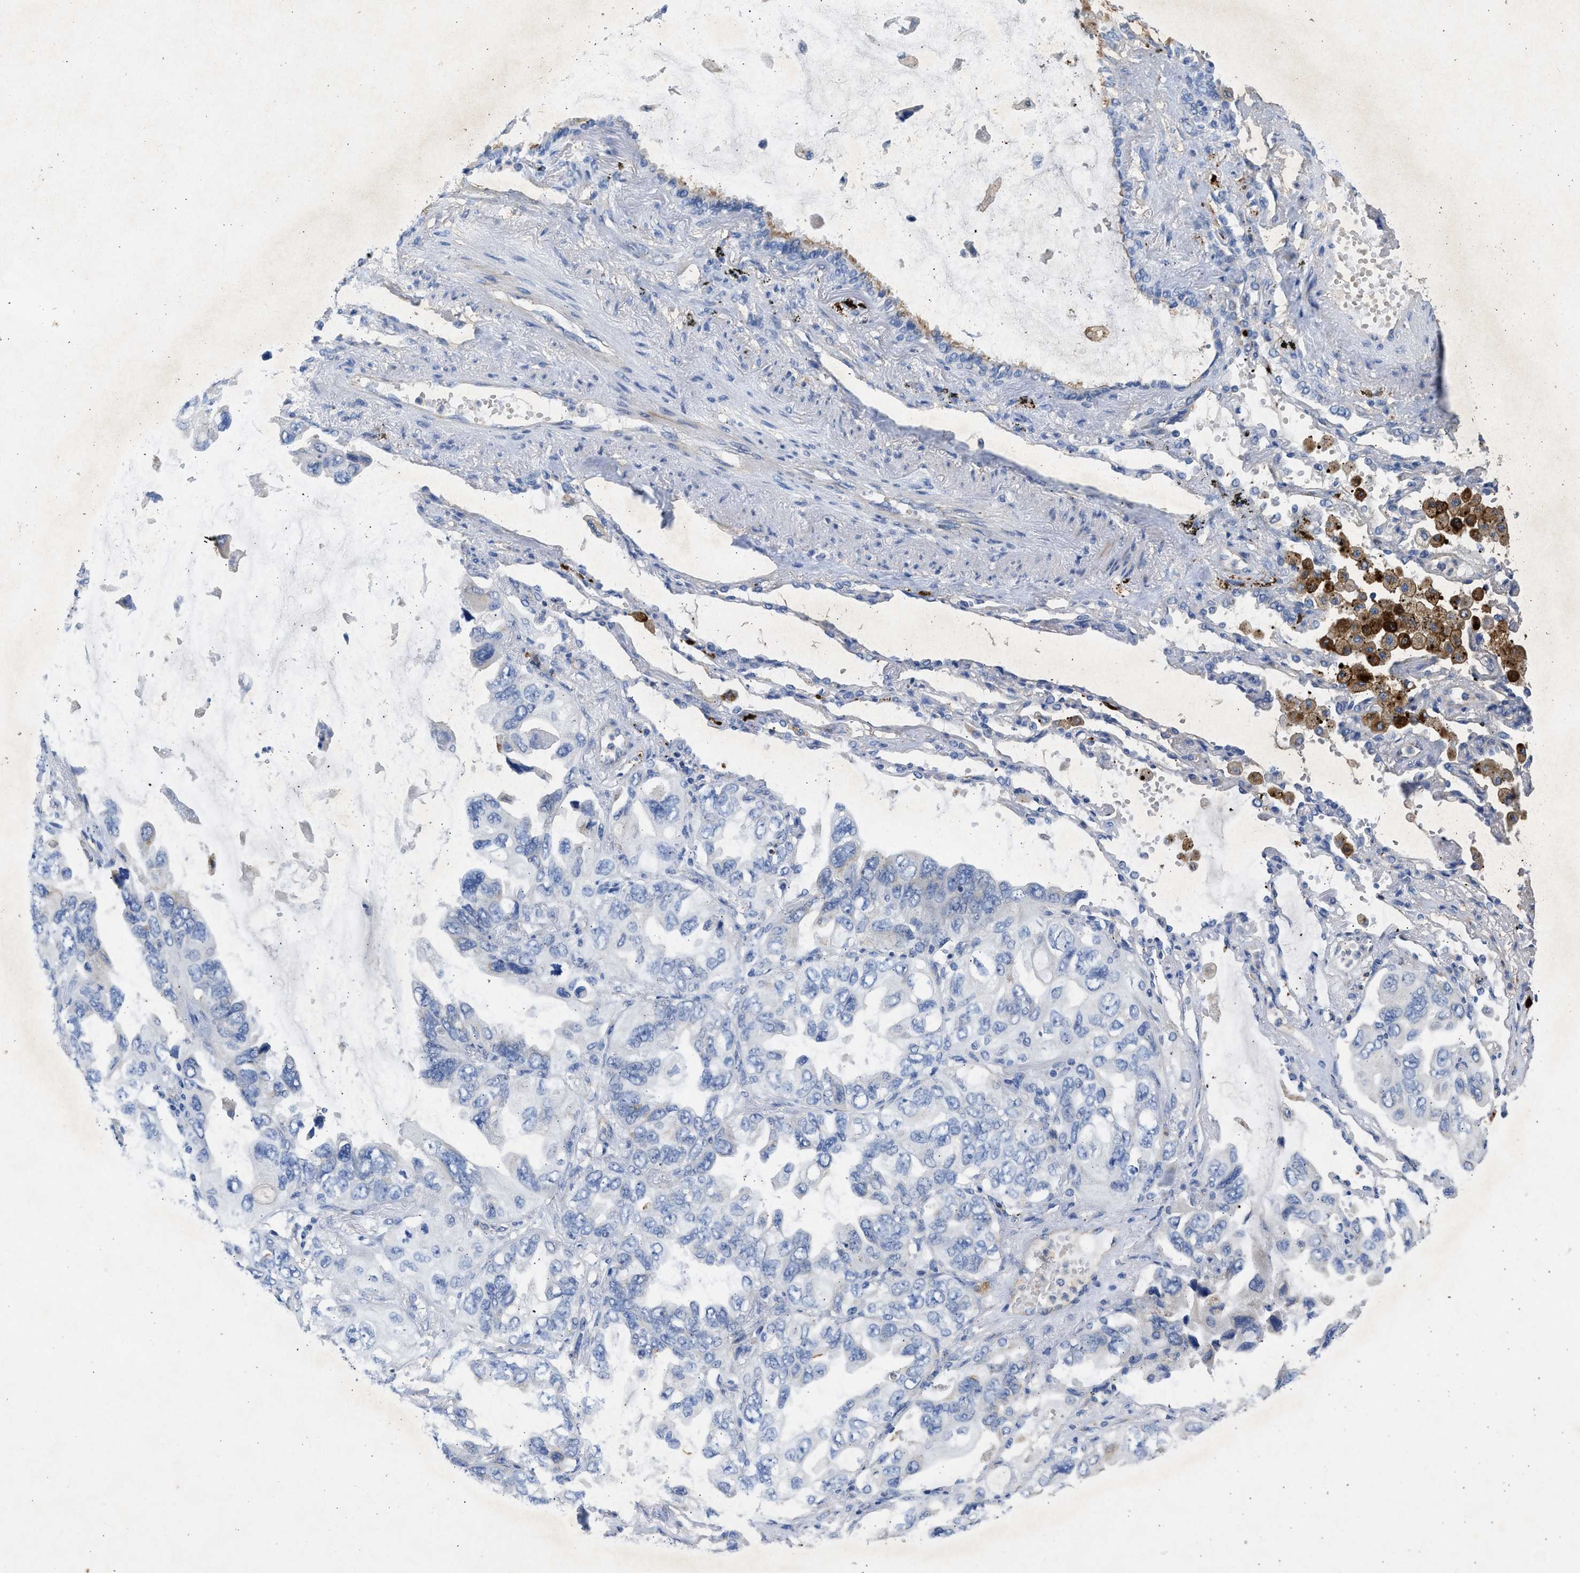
{"staining": {"intensity": "negative", "quantity": "none", "location": "none"}, "tissue": "lung cancer", "cell_type": "Tumor cells", "image_type": "cancer", "snomed": [{"axis": "morphology", "description": "Squamous cell carcinoma, NOS"}, {"axis": "topography", "description": "Lung"}], "caption": "High magnification brightfield microscopy of lung cancer (squamous cell carcinoma) stained with DAB (brown) and counterstained with hematoxylin (blue): tumor cells show no significant staining.", "gene": "IPO8", "patient": {"sex": "female", "age": 73}}